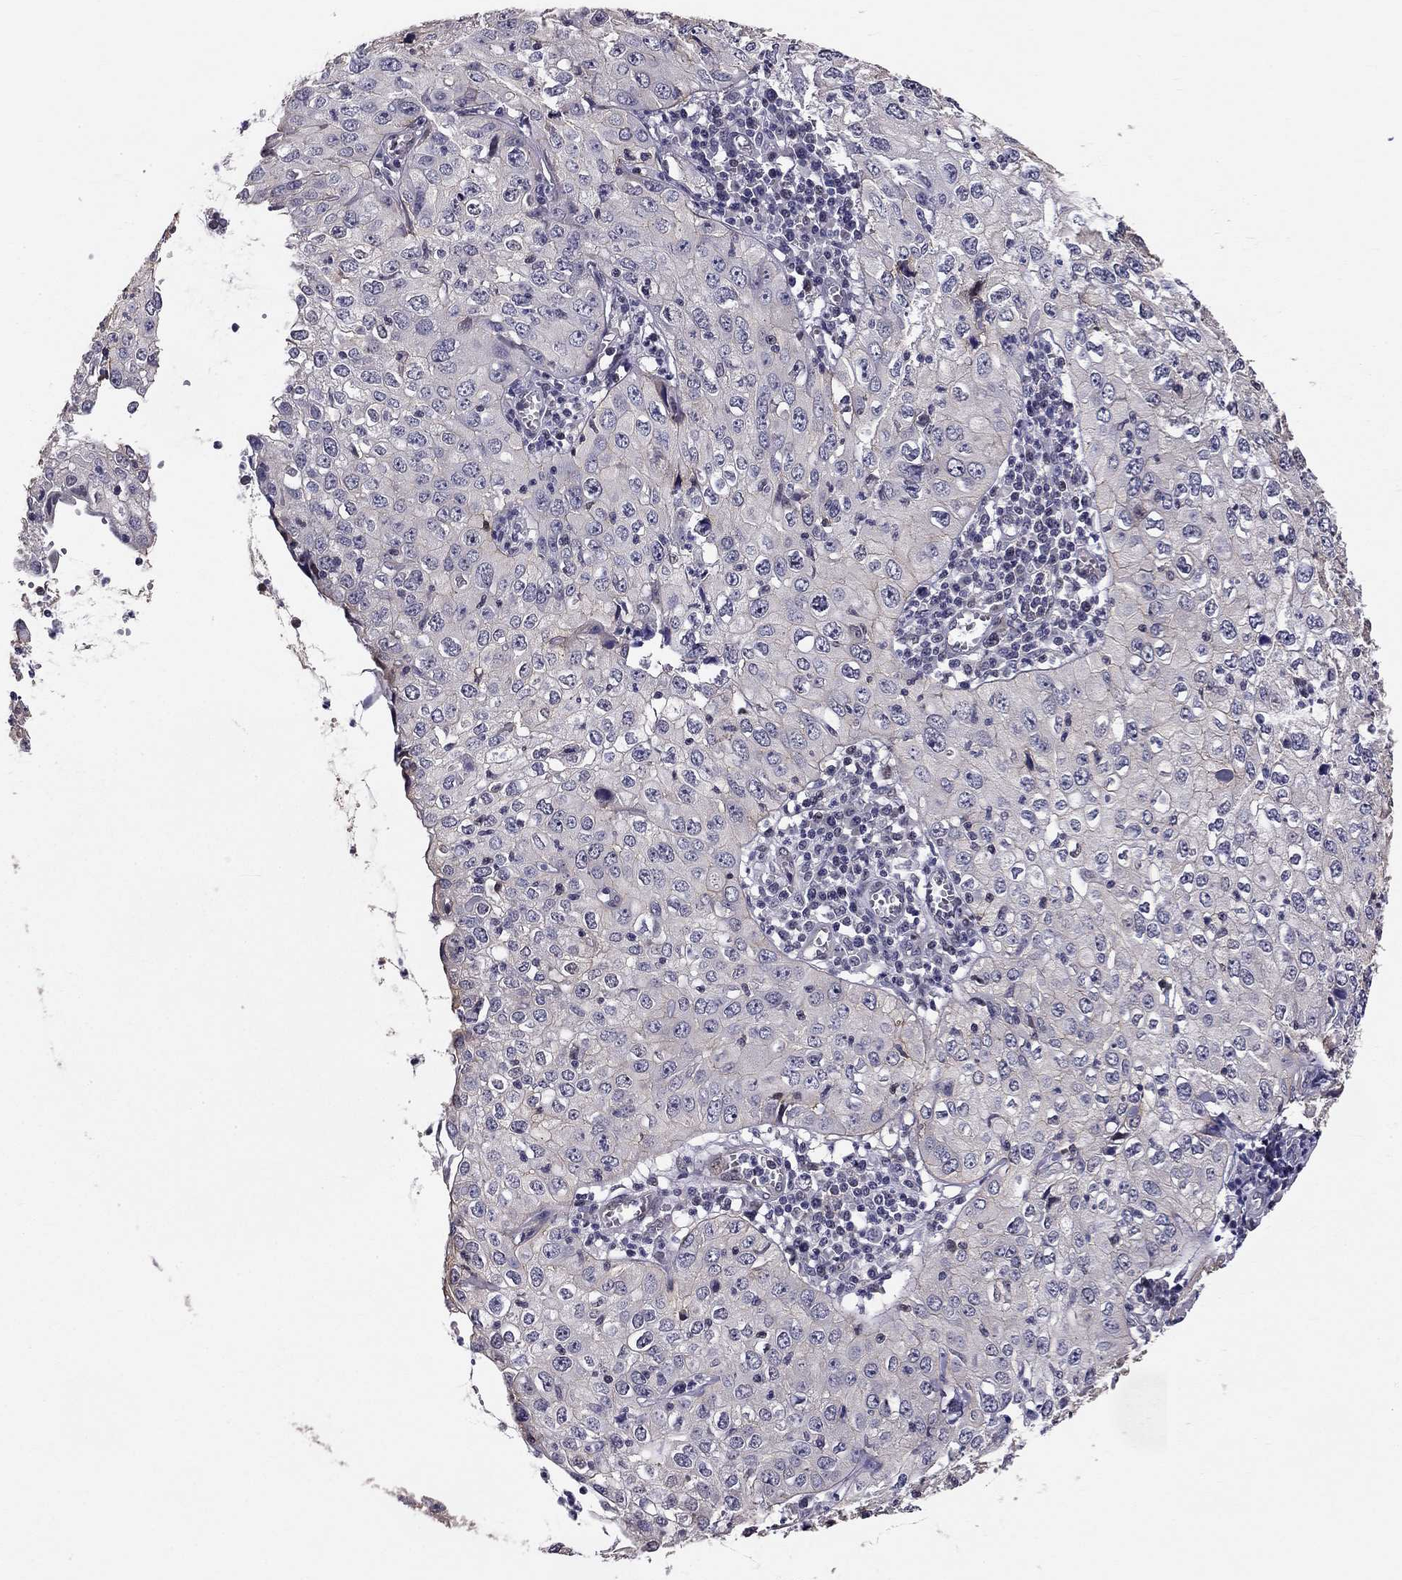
{"staining": {"intensity": "negative", "quantity": "none", "location": "none"}, "tissue": "cervical cancer", "cell_type": "Tumor cells", "image_type": "cancer", "snomed": [{"axis": "morphology", "description": "Squamous cell carcinoma, NOS"}, {"axis": "topography", "description": "Cervix"}], "caption": "A micrograph of human cervical cancer is negative for staining in tumor cells. Nuclei are stained in blue.", "gene": "GJB4", "patient": {"sex": "female", "age": 24}}